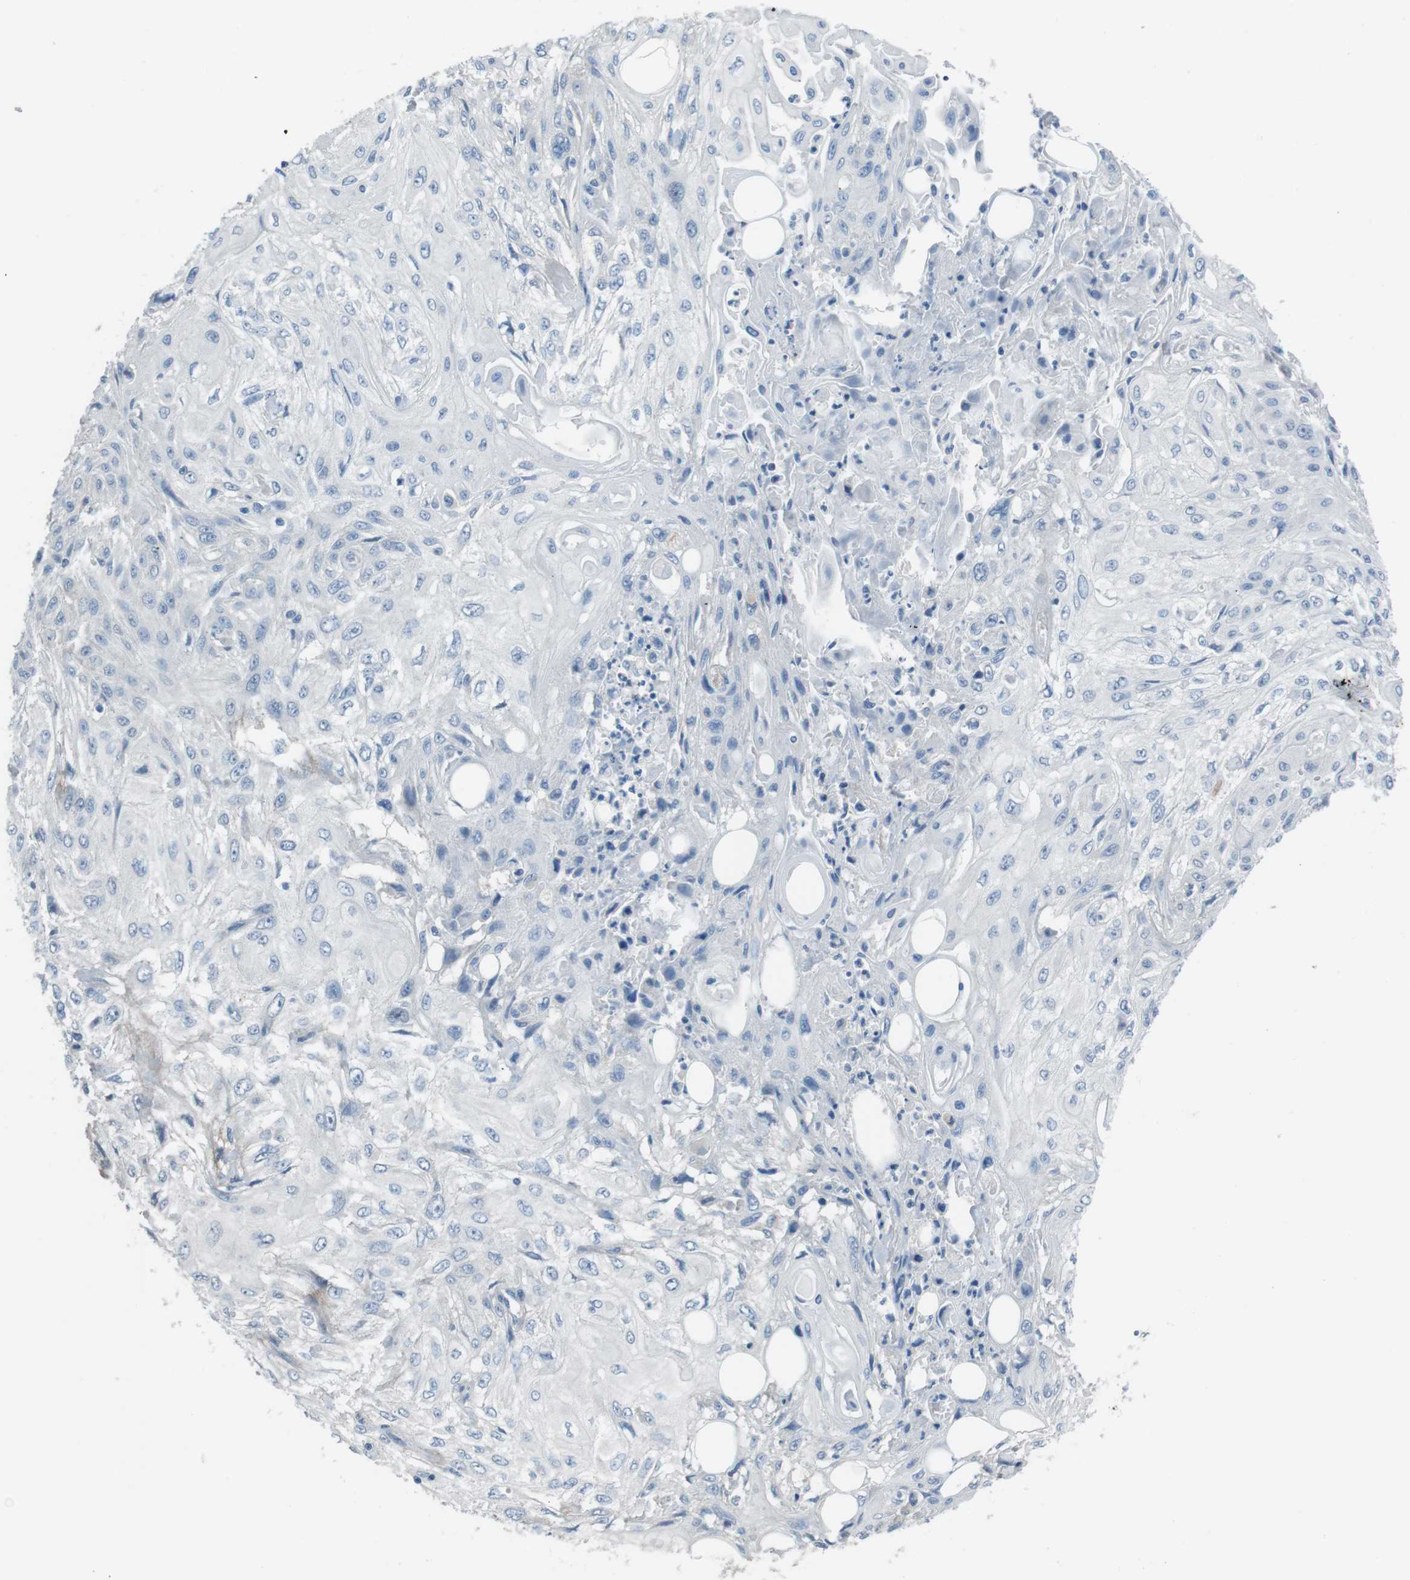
{"staining": {"intensity": "negative", "quantity": "none", "location": "none"}, "tissue": "skin cancer", "cell_type": "Tumor cells", "image_type": "cancer", "snomed": [{"axis": "morphology", "description": "Squamous cell carcinoma, NOS"}, {"axis": "topography", "description": "Skin"}], "caption": "There is no significant expression in tumor cells of skin cancer (squamous cell carcinoma). The staining is performed using DAB brown chromogen with nuclei counter-stained in using hematoxylin.", "gene": "CYP2C8", "patient": {"sex": "male", "age": 75}}